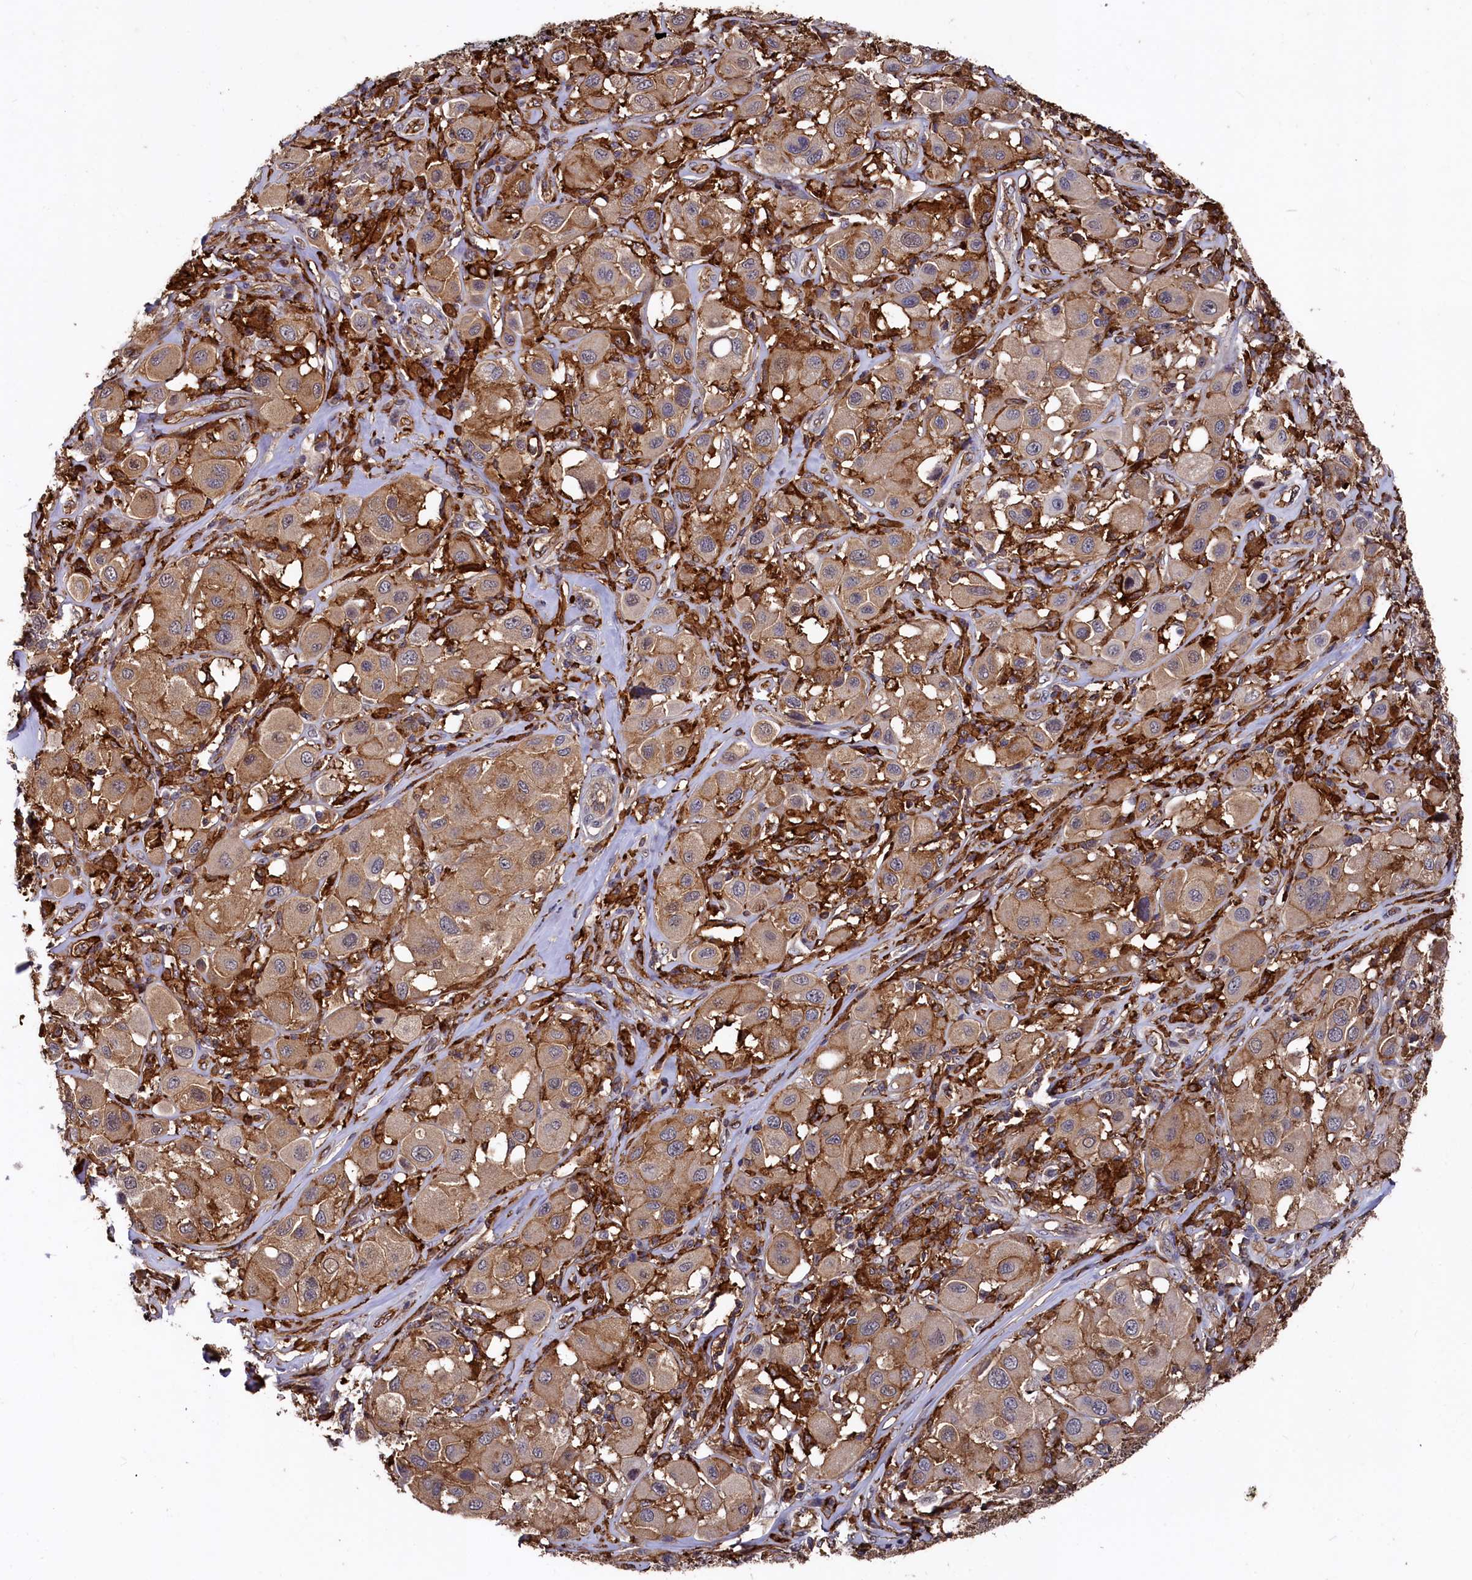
{"staining": {"intensity": "moderate", "quantity": ">75%", "location": "cytoplasmic/membranous"}, "tissue": "melanoma", "cell_type": "Tumor cells", "image_type": "cancer", "snomed": [{"axis": "morphology", "description": "Malignant melanoma, Metastatic site"}, {"axis": "topography", "description": "Skin"}], "caption": "Brown immunohistochemical staining in human malignant melanoma (metastatic site) displays moderate cytoplasmic/membranous positivity in approximately >75% of tumor cells.", "gene": "PLEKHO2", "patient": {"sex": "male", "age": 41}}